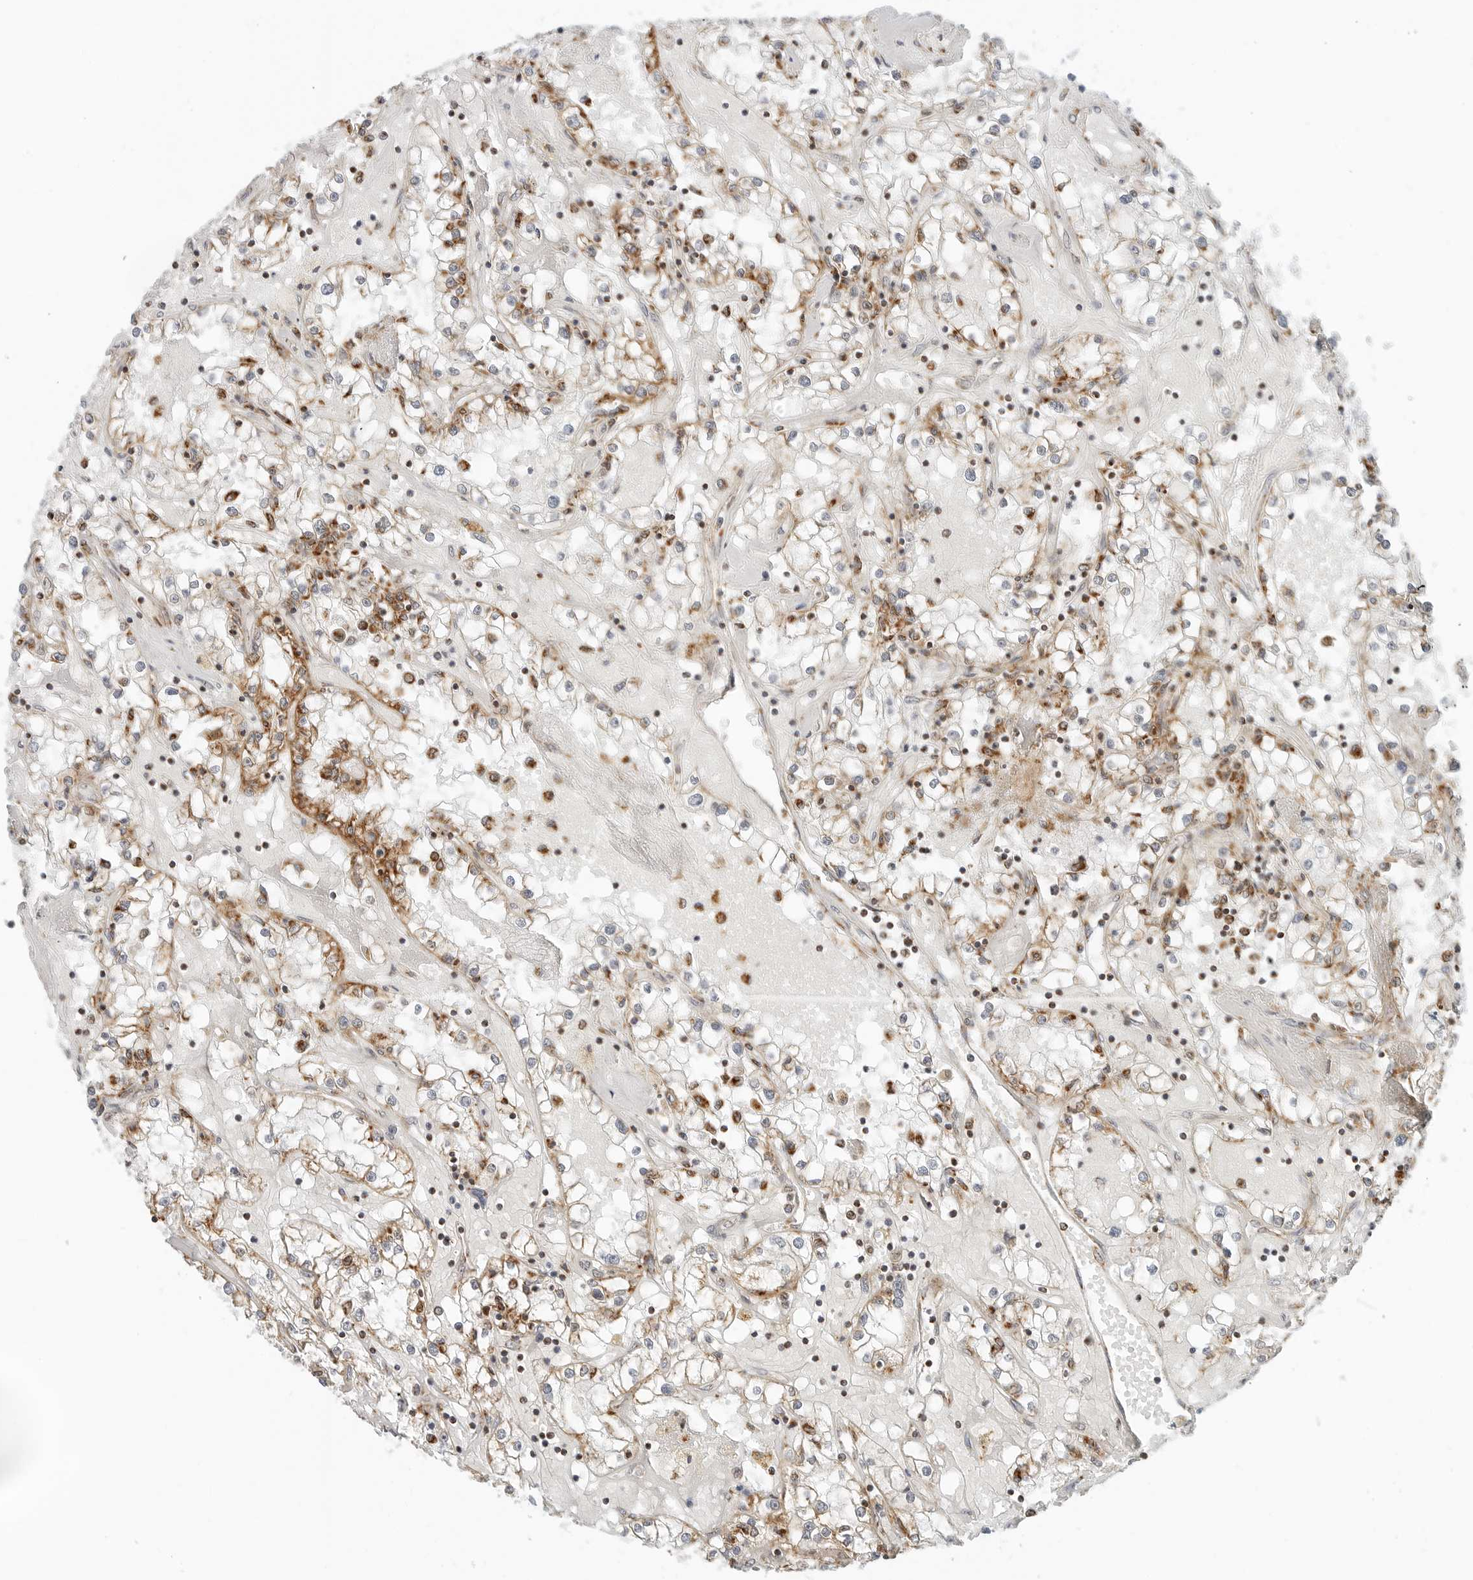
{"staining": {"intensity": "moderate", "quantity": "25%-75%", "location": "cytoplasmic/membranous"}, "tissue": "renal cancer", "cell_type": "Tumor cells", "image_type": "cancer", "snomed": [{"axis": "morphology", "description": "Adenocarcinoma, NOS"}, {"axis": "topography", "description": "Kidney"}], "caption": "About 25%-75% of tumor cells in human renal cancer (adenocarcinoma) exhibit moderate cytoplasmic/membranous protein expression as visualized by brown immunohistochemical staining.", "gene": "POLR3GL", "patient": {"sex": "male", "age": 56}}